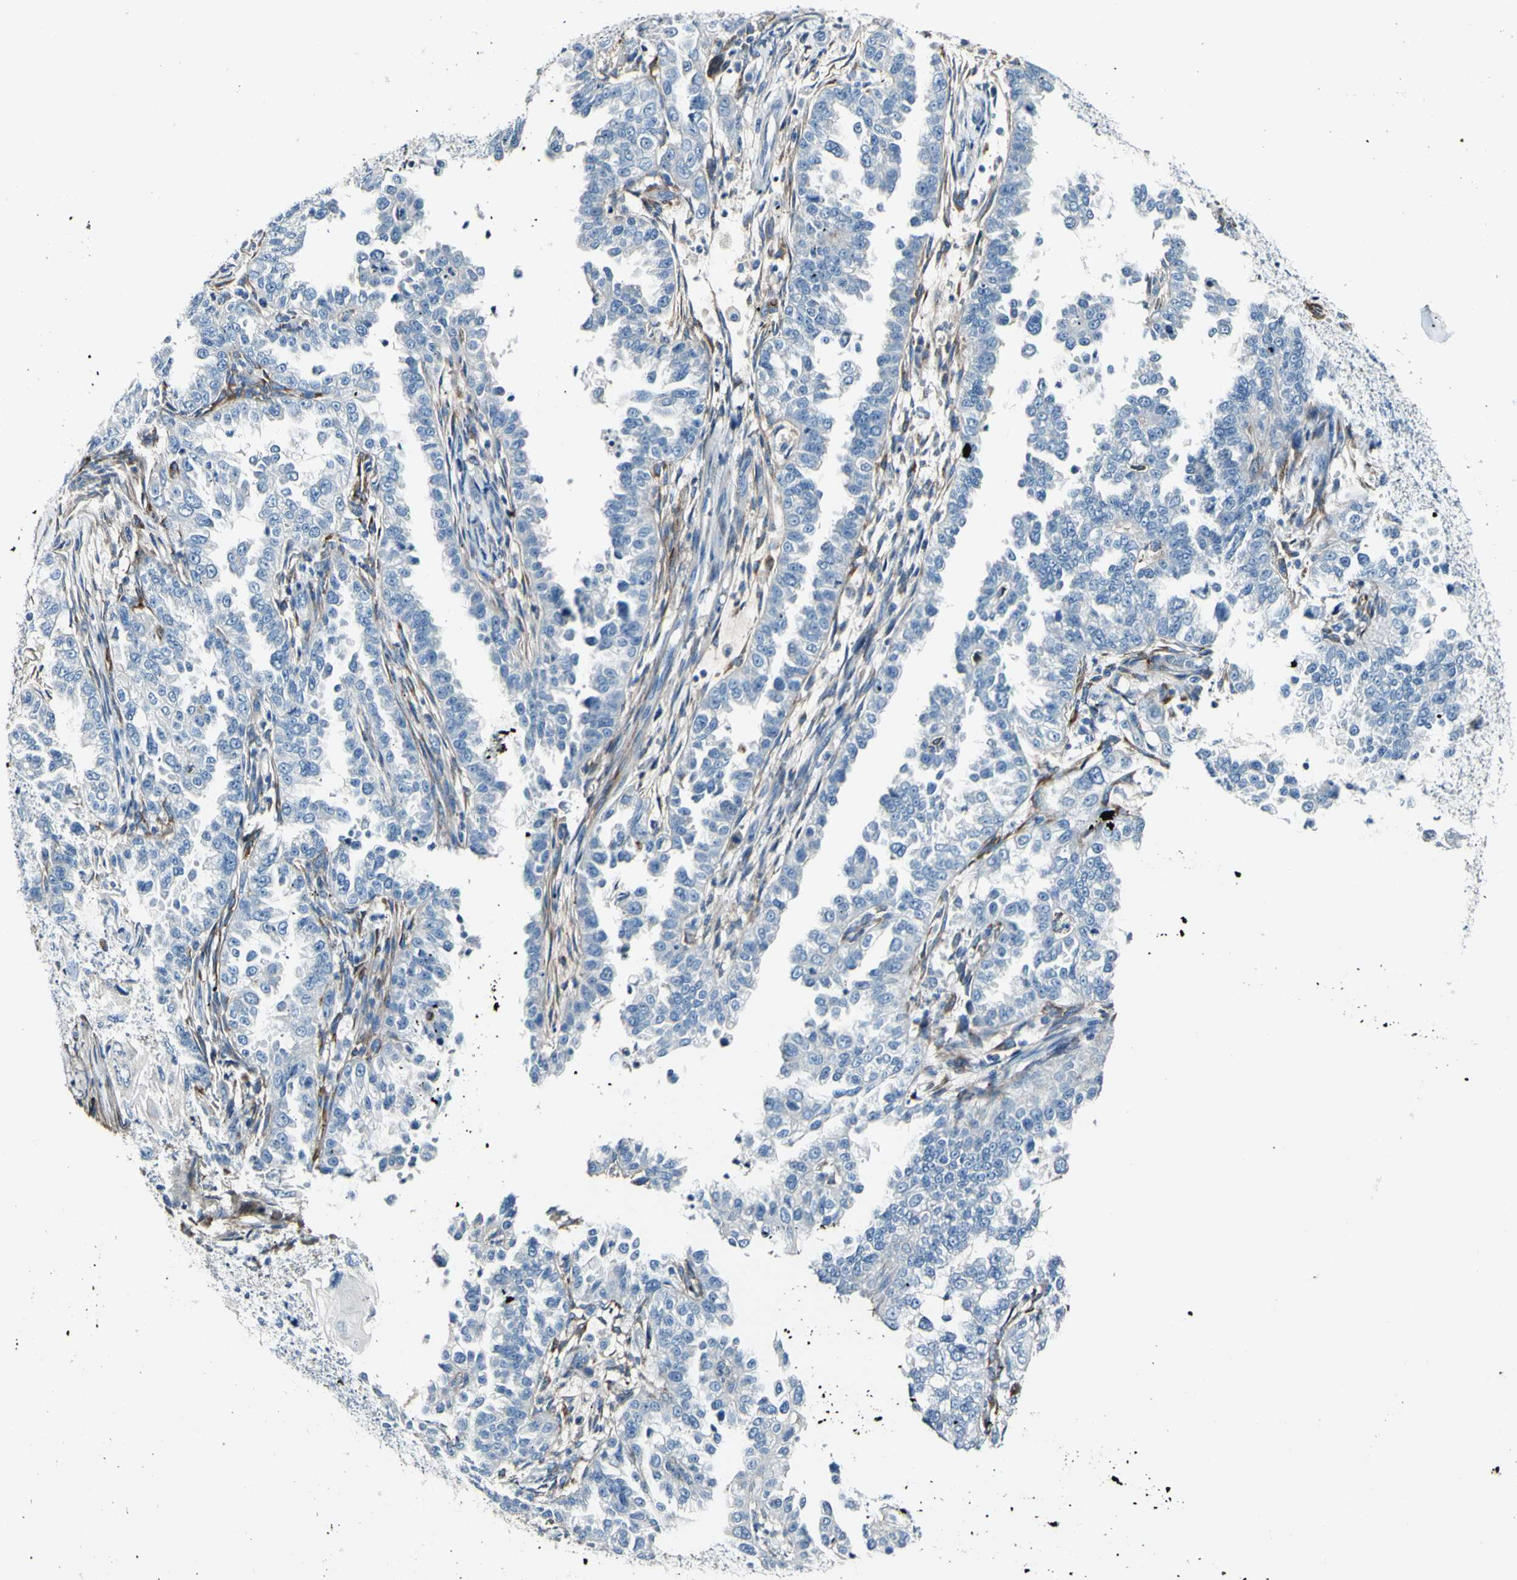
{"staining": {"intensity": "negative", "quantity": "none", "location": "none"}, "tissue": "endometrial cancer", "cell_type": "Tumor cells", "image_type": "cancer", "snomed": [{"axis": "morphology", "description": "Adenocarcinoma, NOS"}, {"axis": "topography", "description": "Endometrium"}], "caption": "High power microscopy histopathology image of an immunohistochemistry image of adenocarcinoma (endometrial), revealing no significant expression in tumor cells.", "gene": "COL6A3", "patient": {"sex": "female", "age": 85}}